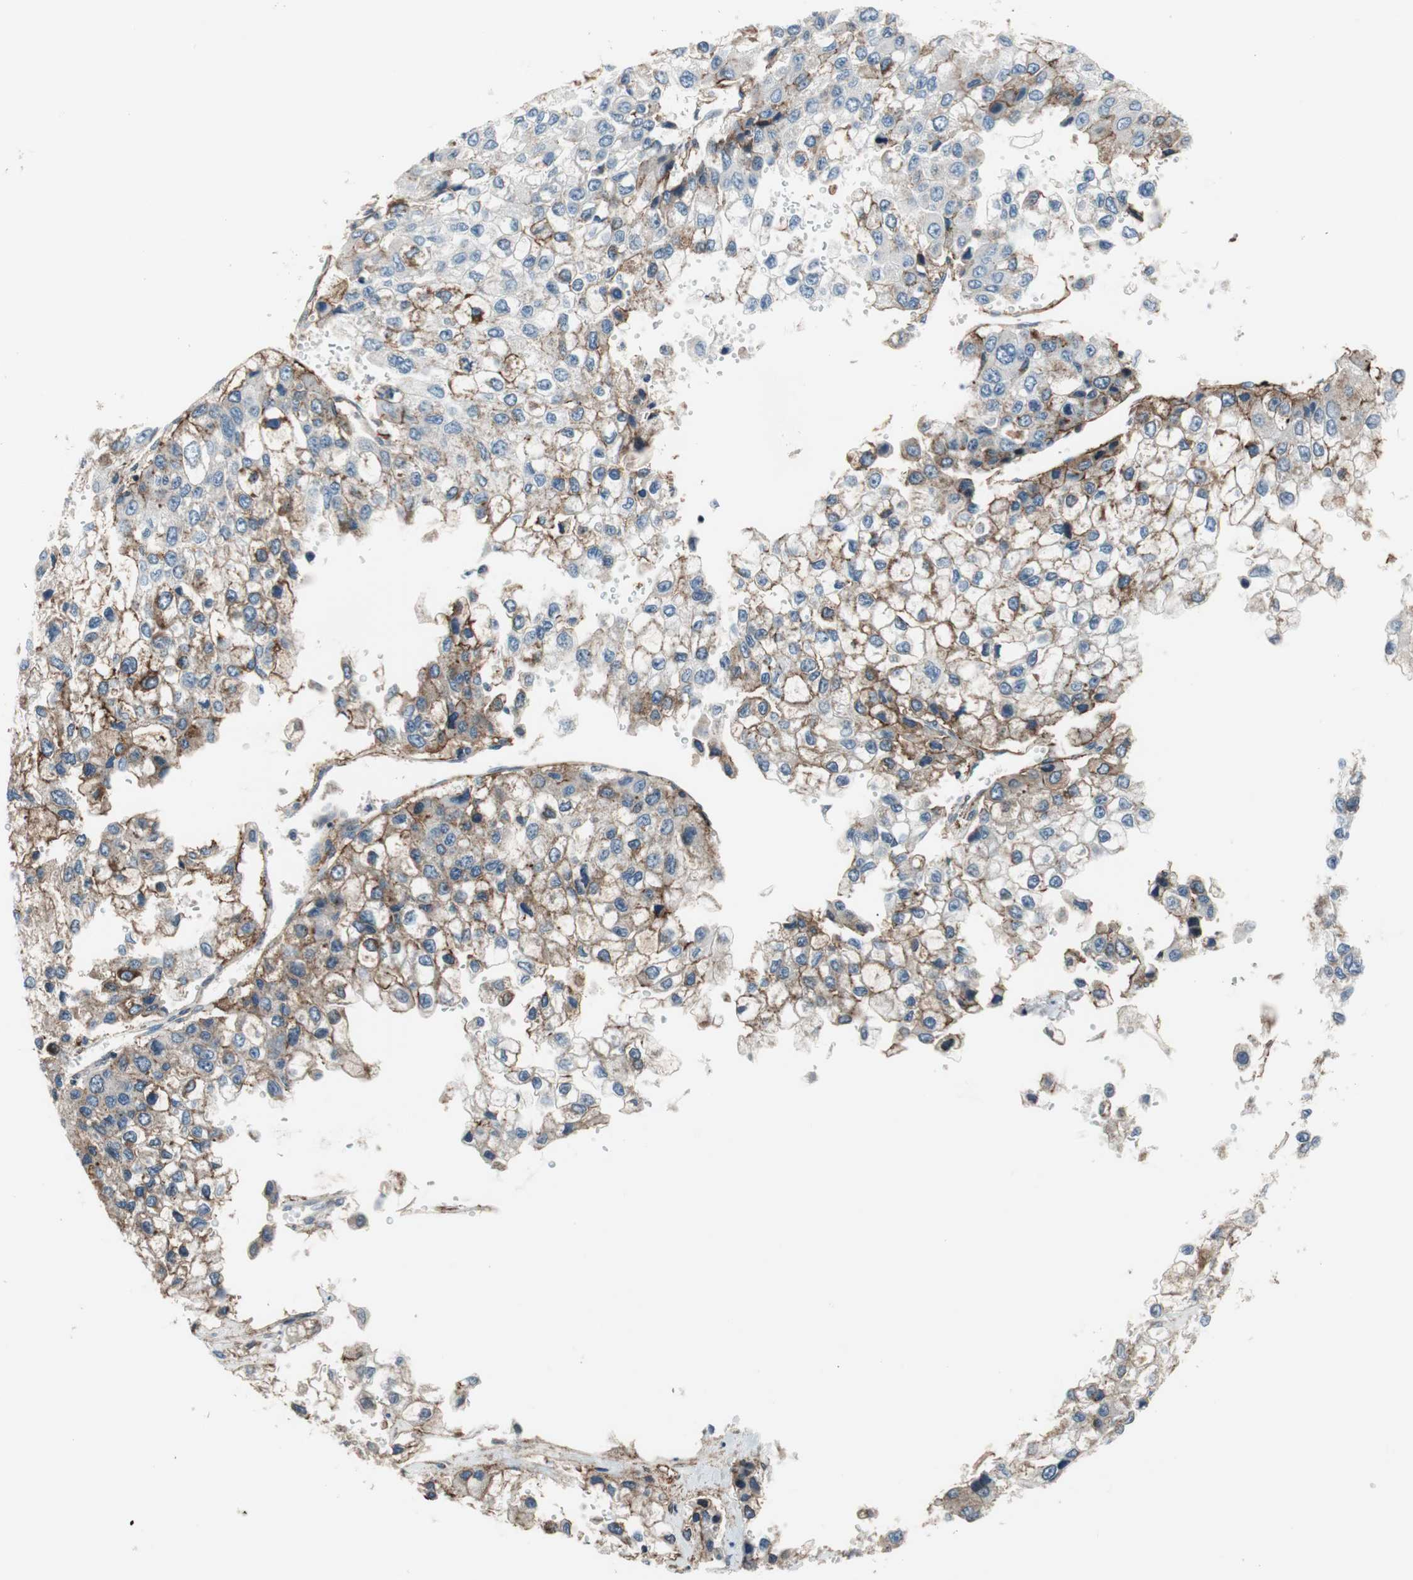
{"staining": {"intensity": "moderate", "quantity": "25%-75%", "location": "cytoplasmic/membranous"}, "tissue": "liver cancer", "cell_type": "Tumor cells", "image_type": "cancer", "snomed": [{"axis": "morphology", "description": "Carcinoma, Hepatocellular, NOS"}, {"axis": "topography", "description": "Liver"}], "caption": "The histopathology image displays a brown stain indicating the presence of a protein in the cytoplasmic/membranous of tumor cells in hepatocellular carcinoma (liver). (Stains: DAB in brown, nuclei in blue, Microscopy: brightfield microscopy at high magnification).", "gene": "GRHL1", "patient": {"sex": "female", "age": 66}}